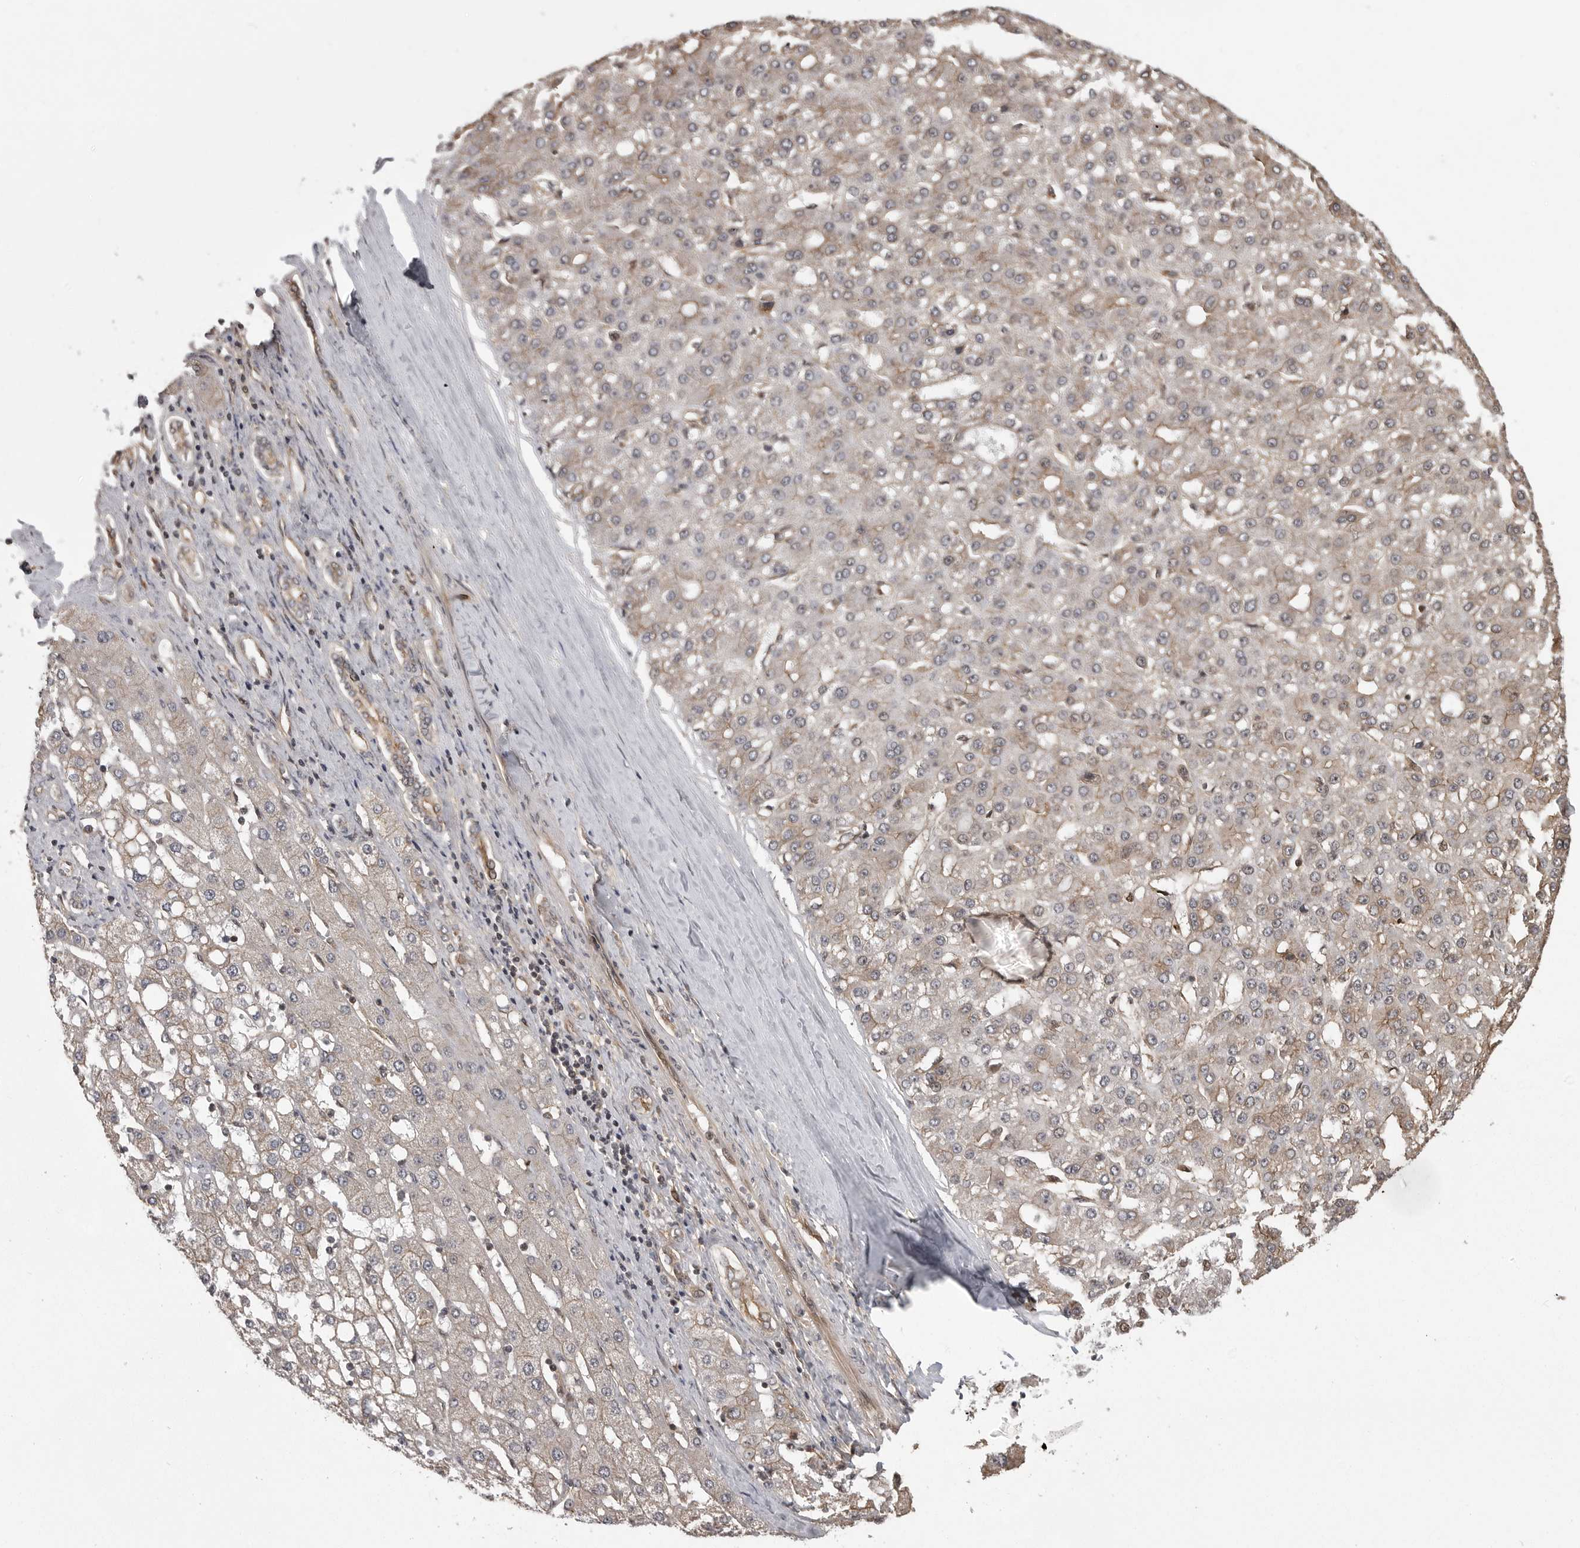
{"staining": {"intensity": "moderate", "quantity": "<25%", "location": "cytoplasmic/membranous"}, "tissue": "liver cancer", "cell_type": "Tumor cells", "image_type": "cancer", "snomed": [{"axis": "morphology", "description": "Carcinoma, Hepatocellular, NOS"}, {"axis": "topography", "description": "Liver"}], "caption": "This is an image of immunohistochemistry (IHC) staining of hepatocellular carcinoma (liver), which shows moderate positivity in the cytoplasmic/membranous of tumor cells.", "gene": "DNAJC8", "patient": {"sex": "male", "age": 67}}